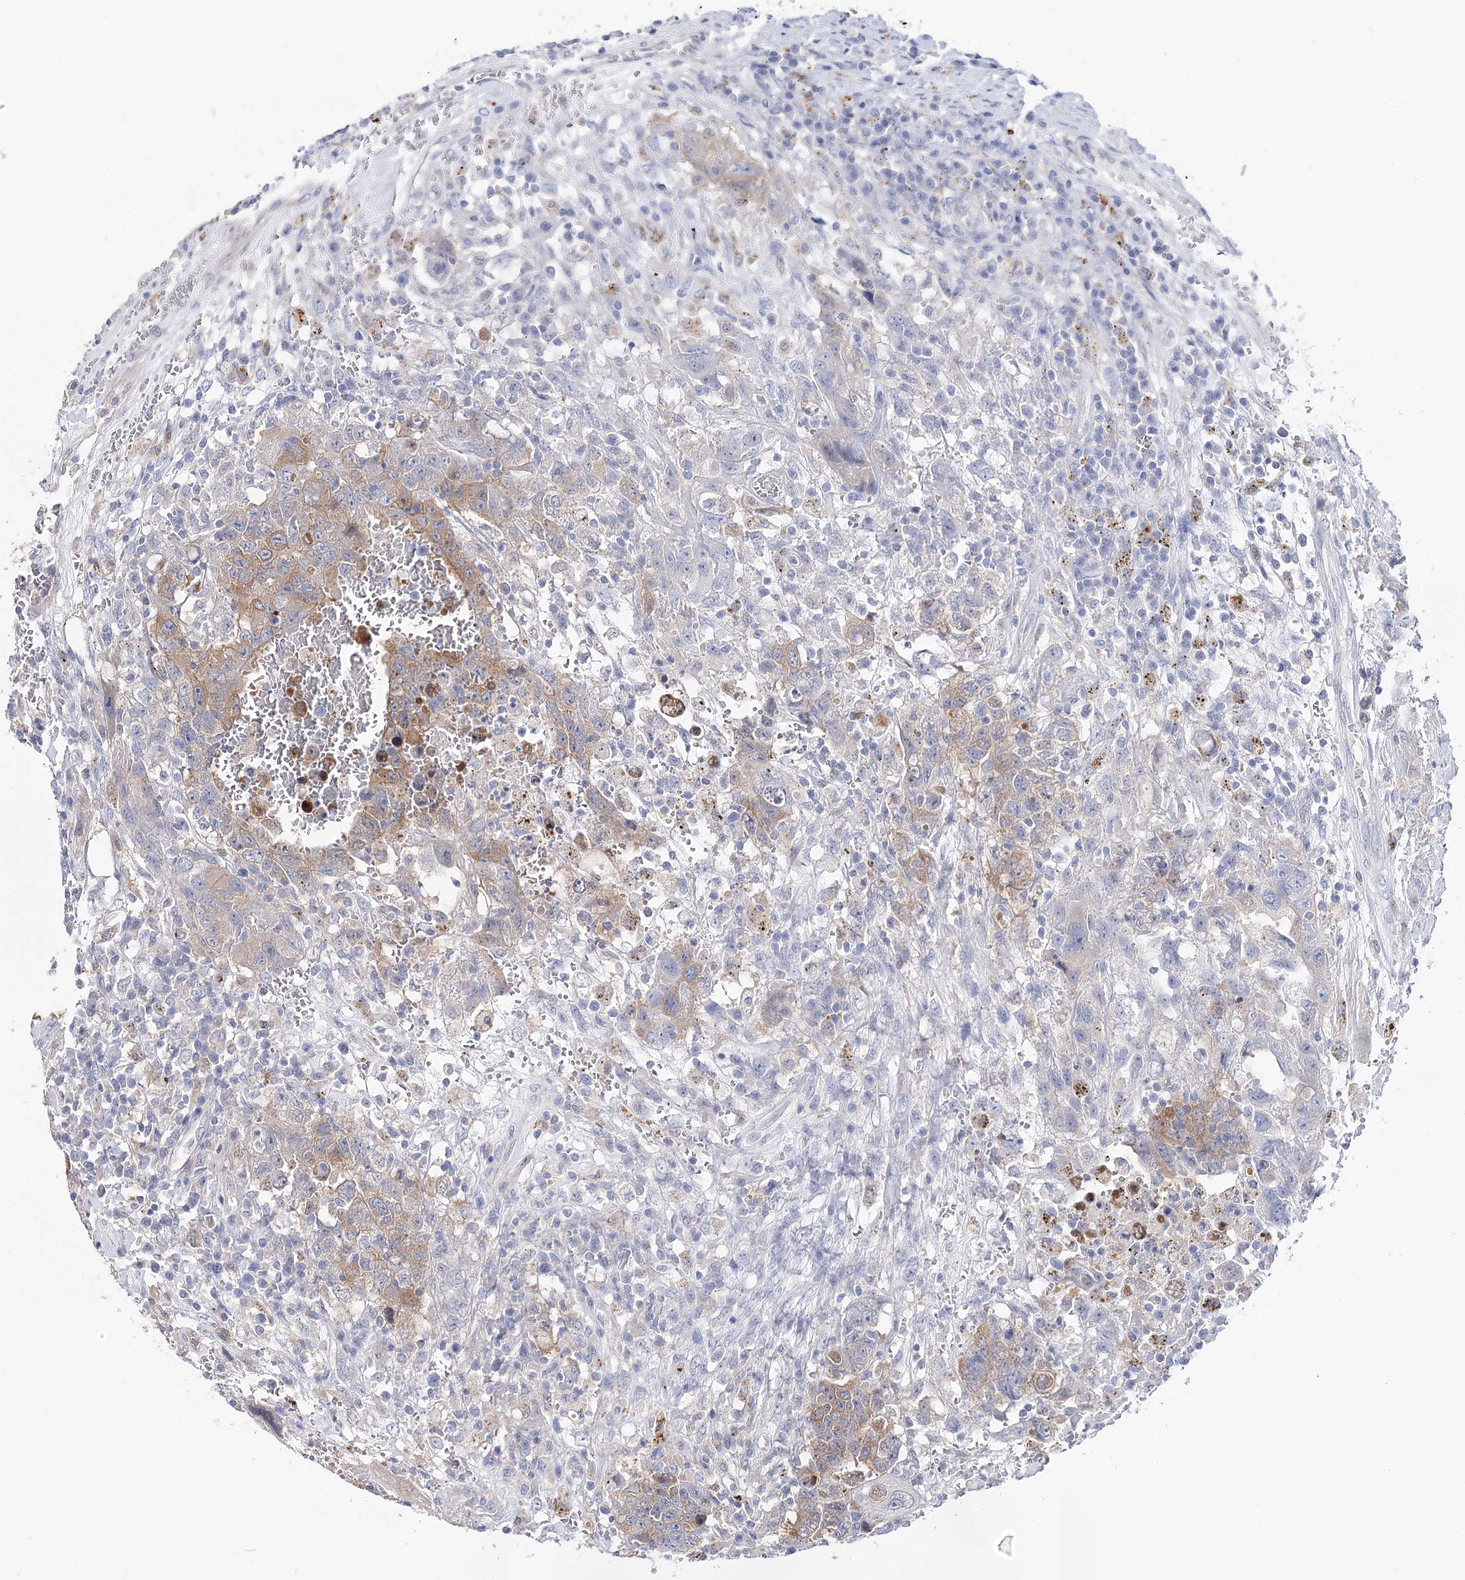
{"staining": {"intensity": "moderate", "quantity": "25%-75%", "location": "cytoplasmic/membranous"}, "tissue": "testis cancer", "cell_type": "Tumor cells", "image_type": "cancer", "snomed": [{"axis": "morphology", "description": "Carcinoma, Embryonal, NOS"}, {"axis": "topography", "description": "Testis"}], "caption": "There is medium levels of moderate cytoplasmic/membranous positivity in tumor cells of testis cancer (embryonal carcinoma), as demonstrated by immunohistochemical staining (brown color).", "gene": "UGP2", "patient": {"sex": "male", "age": 26}}